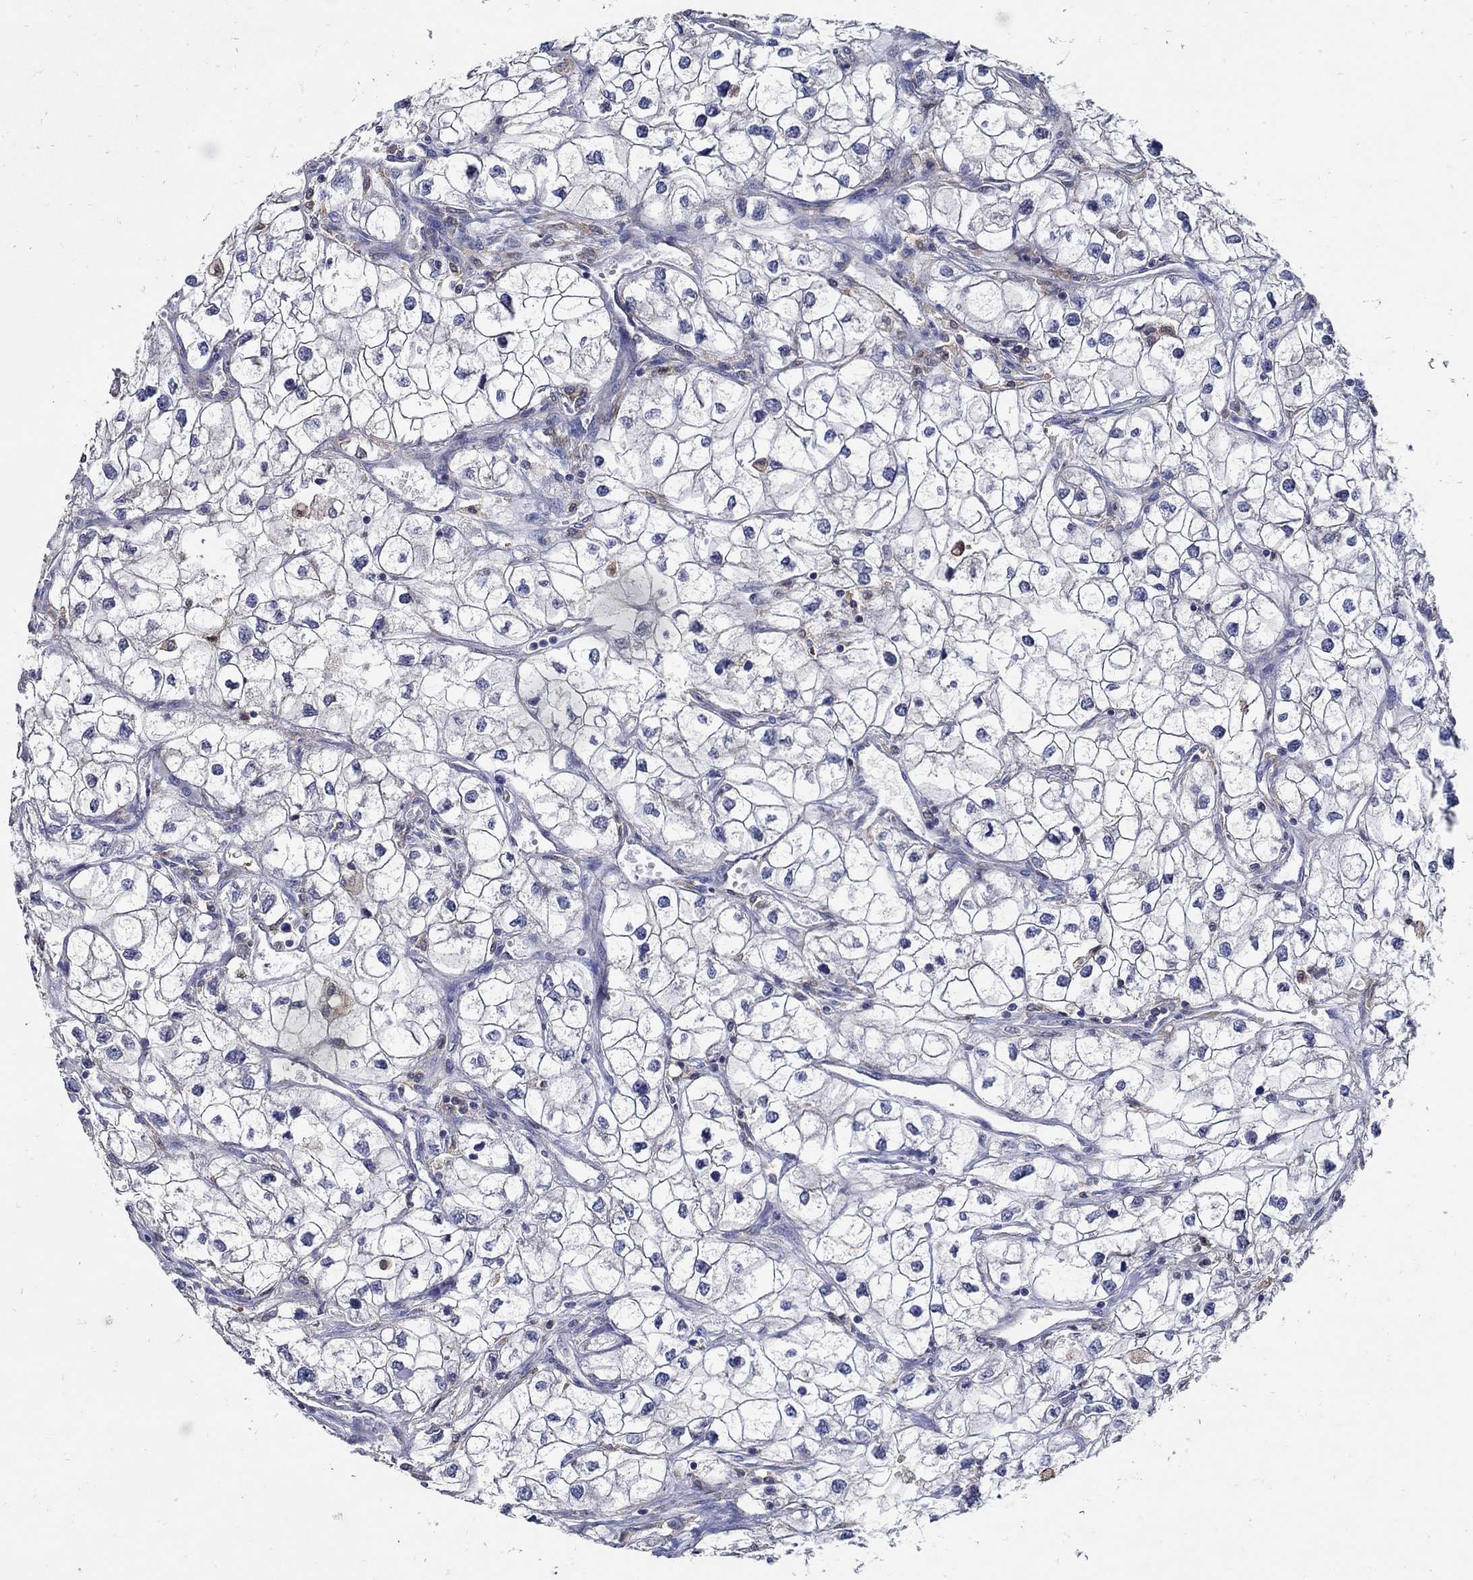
{"staining": {"intensity": "negative", "quantity": "none", "location": "none"}, "tissue": "renal cancer", "cell_type": "Tumor cells", "image_type": "cancer", "snomed": [{"axis": "morphology", "description": "Adenocarcinoma, NOS"}, {"axis": "topography", "description": "Kidney"}], "caption": "Human adenocarcinoma (renal) stained for a protein using immunohistochemistry reveals no staining in tumor cells.", "gene": "MTHFR", "patient": {"sex": "male", "age": 59}}